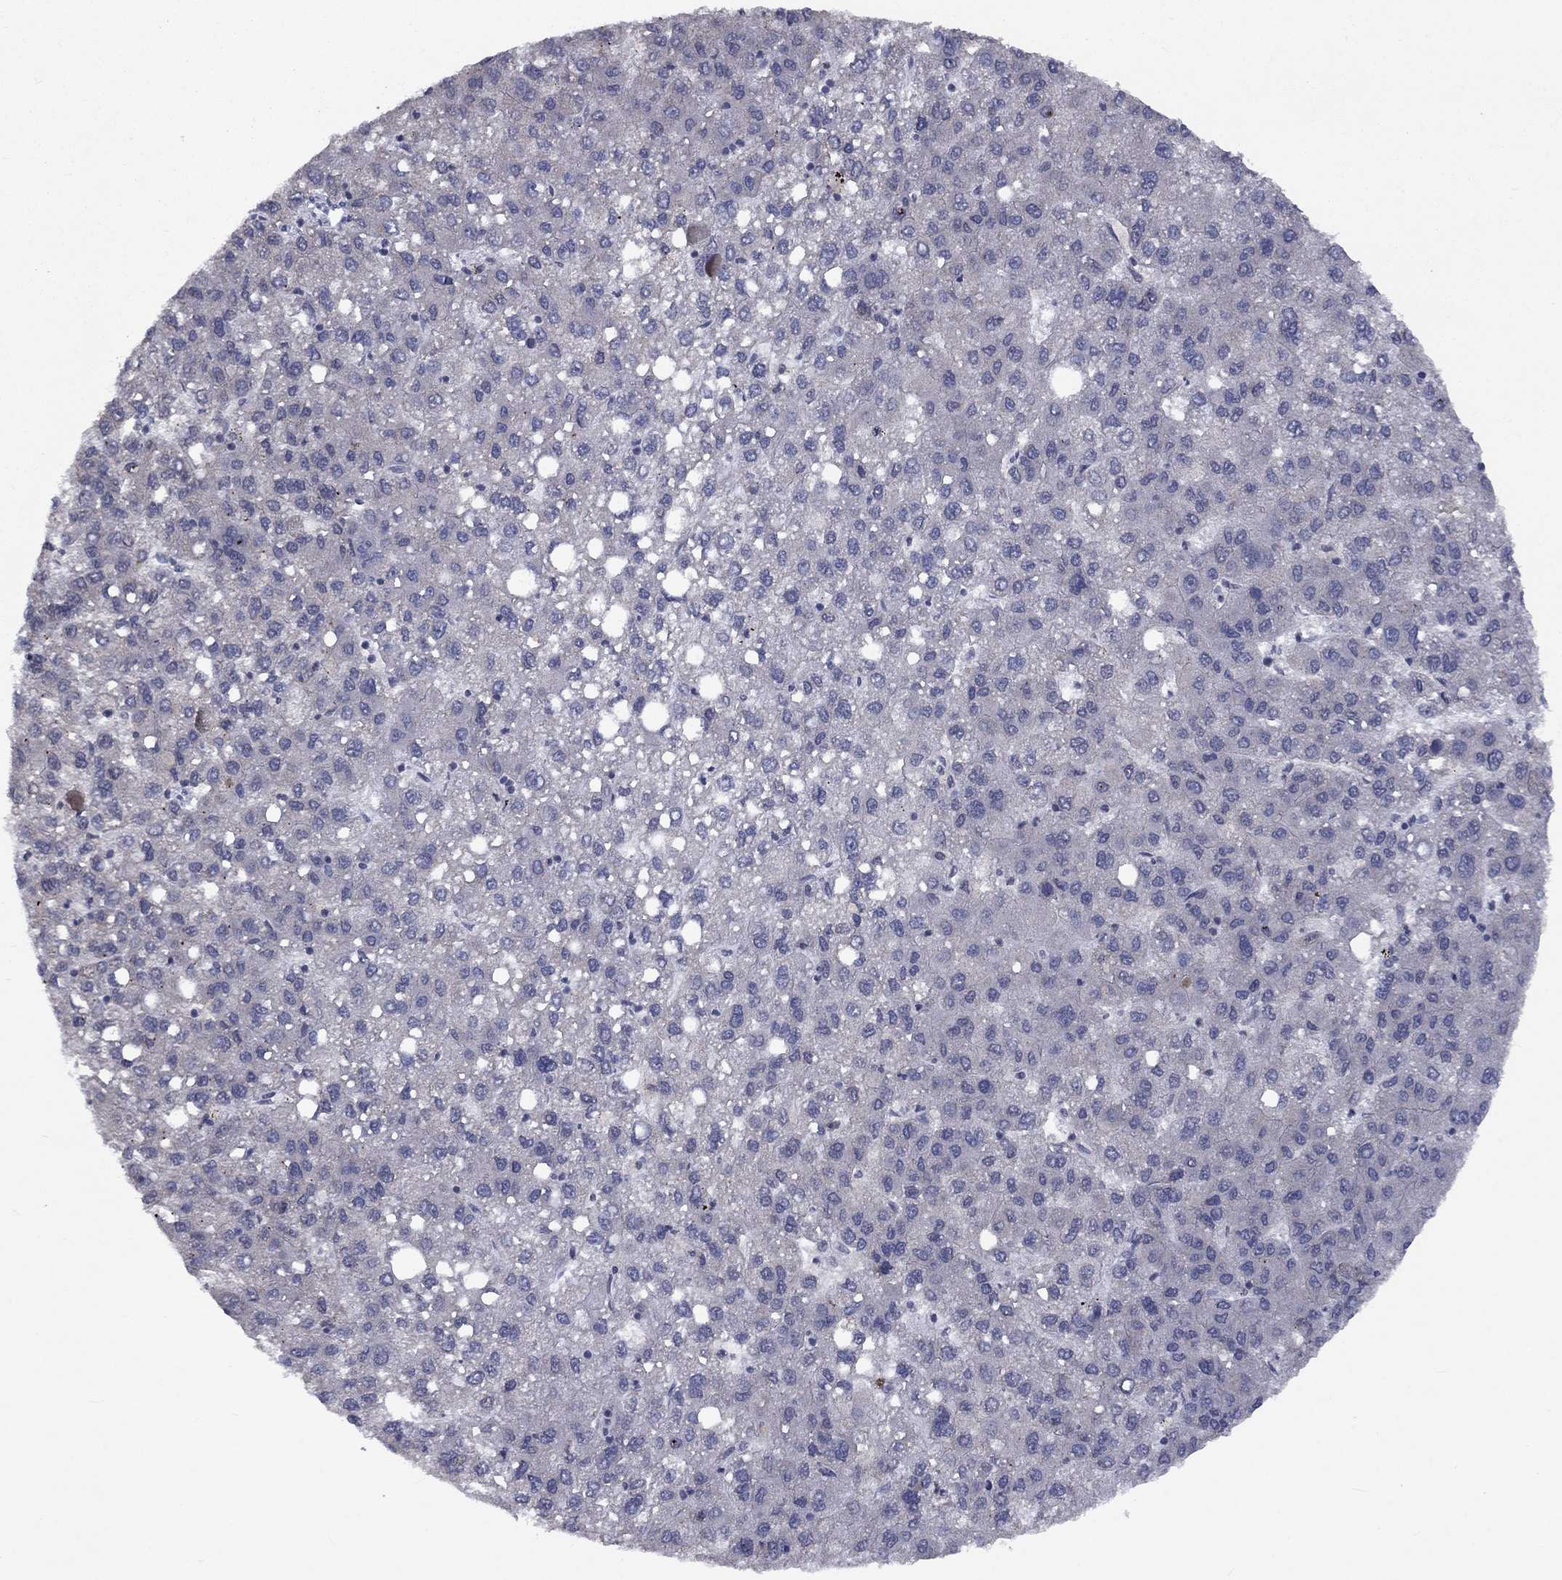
{"staining": {"intensity": "negative", "quantity": "none", "location": "none"}, "tissue": "liver cancer", "cell_type": "Tumor cells", "image_type": "cancer", "snomed": [{"axis": "morphology", "description": "Carcinoma, Hepatocellular, NOS"}, {"axis": "topography", "description": "Liver"}], "caption": "Micrograph shows no protein staining in tumor cells of liver hepatocellular carcinoma tissue.", "gene": "SPATA33", "patient": {"sex": "female", "age": 82}}